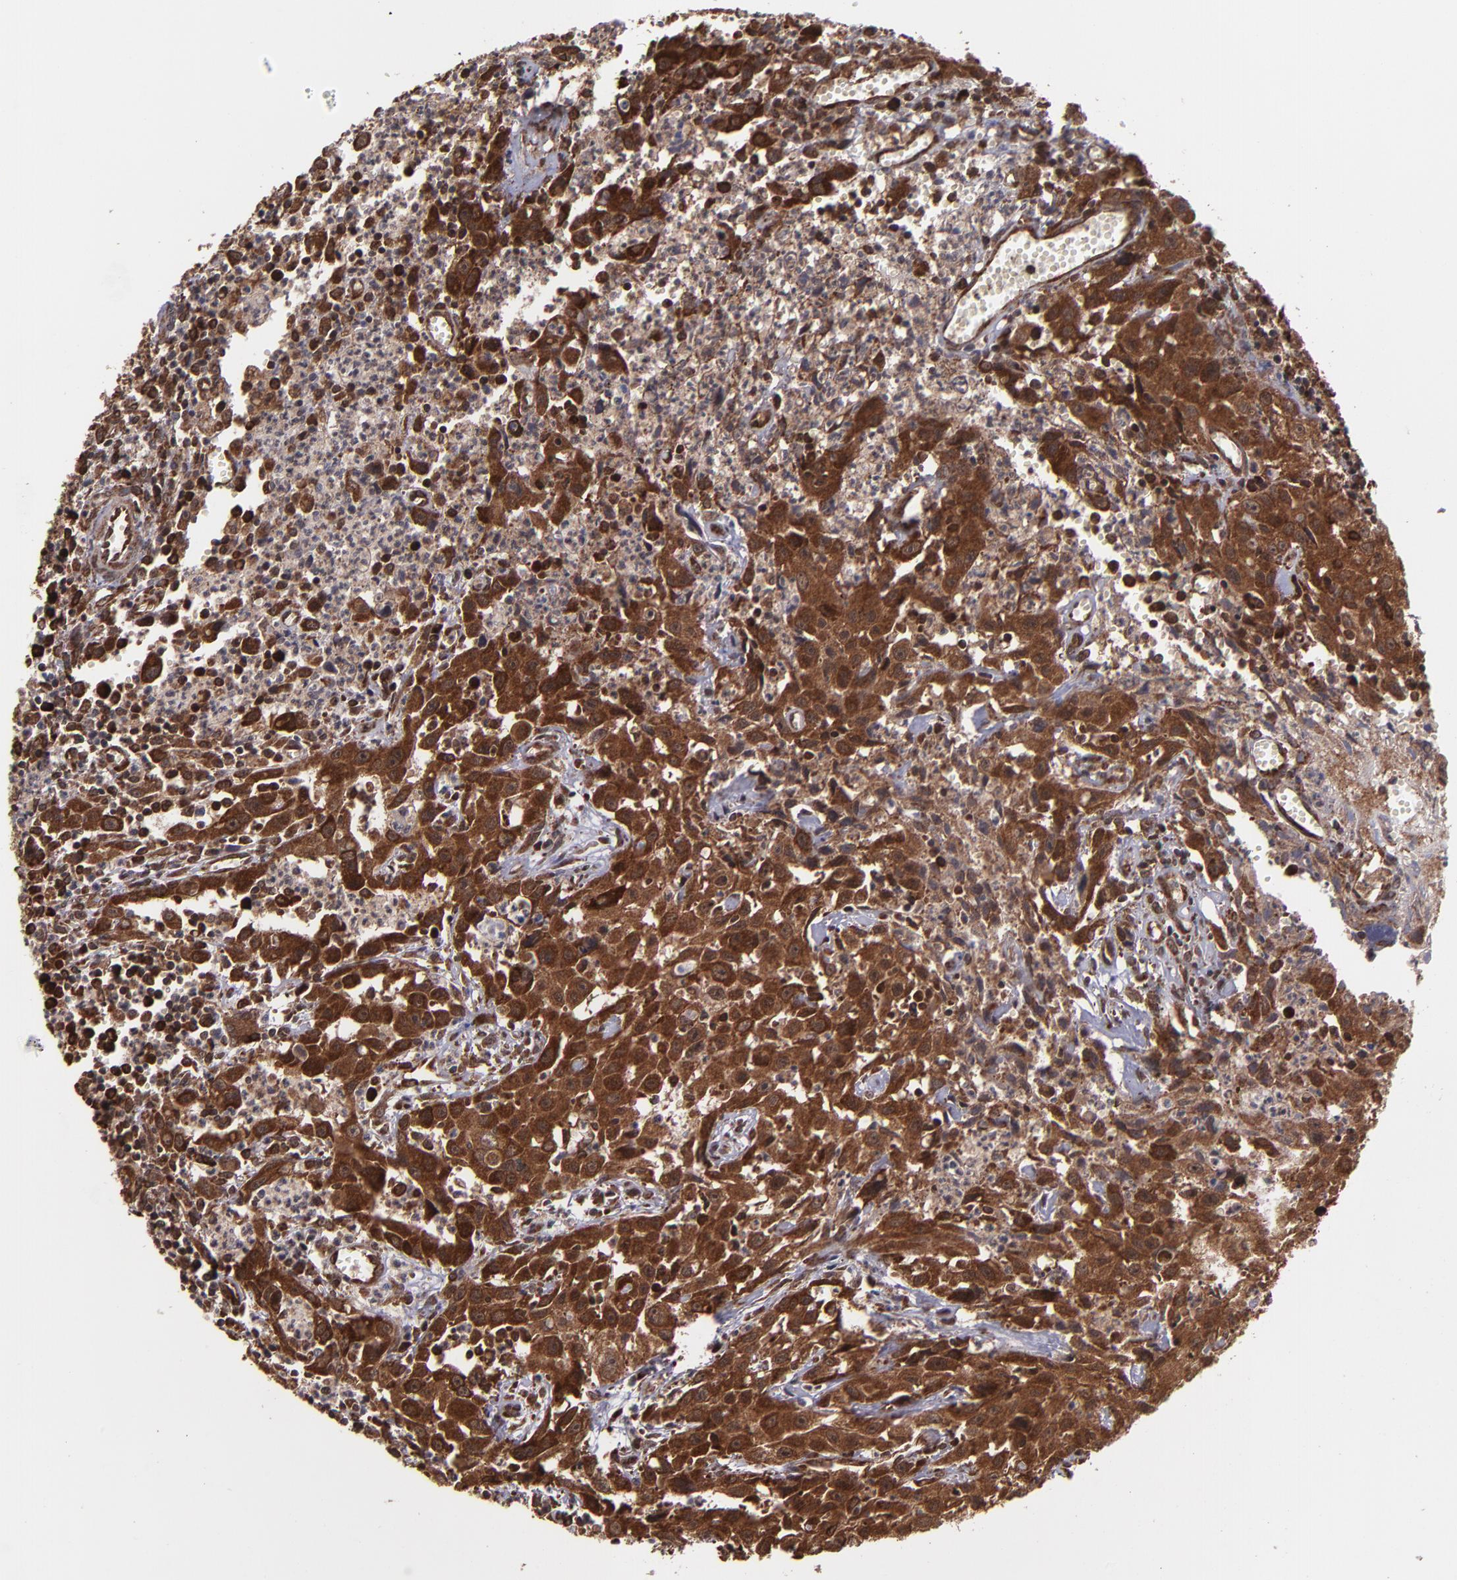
{"staining": {"intensity": "strong", "quantity": ">75%", "location": "cytoplasmic/membranous,nuclear"}, "tissue": "urothelial cancer", "cell_type": "Tumor cells", "image_type": "cancer", "snomed": [{"axis": "morphology", "description": "Urothelial carcinoma, High grade"}, {"axis": "topography", "description": "Urinary bladder"}], "caption": "The image reveals immunohistochemical staining of high-grade urothelial carcinoma. There is strong cytoplasmic/membranous and nuclear positivity is identified in about >75% of tumor cells. The staining was performed using DAB (3,3'-diaminobenzidine), with brown indicating positive protein expression. Nuclei are stained blue with hematoxylin.", "gene": "EIF4ENIF1", "patient": {"sex": "male", "age": 66}}